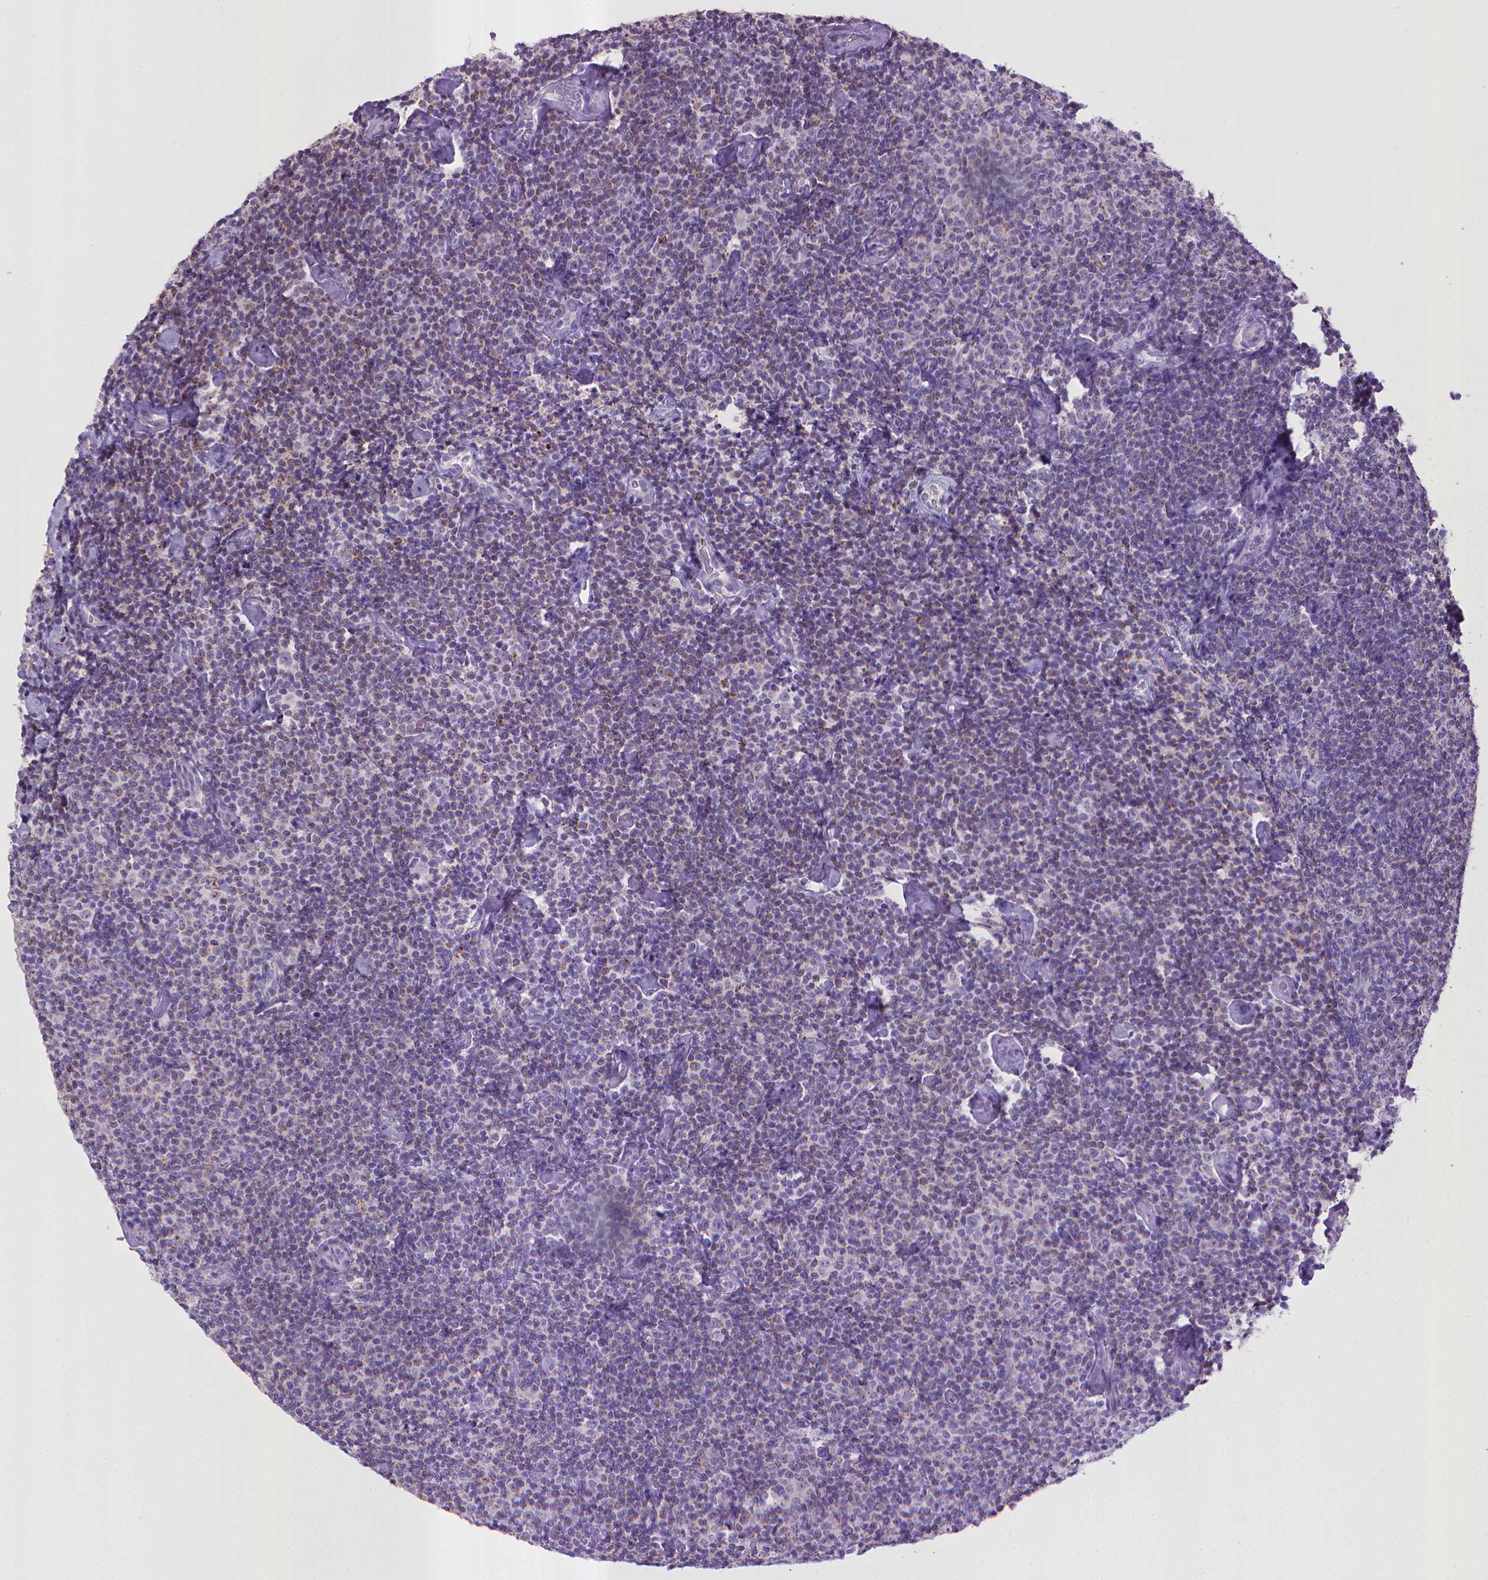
{"staining": {"intensity": "weak", "quantity": "<25%", "location": "cytoplasmic/membranous"}, "tissue": "lymphoma", "cell_type": "Tumor cells", "image_type": "cancer", "snomed": [{"axis": "morphology", "description": "Malignant lymphoma, non-Hodgkin's type, Low grade"}, {"axis": "topography", "description": "Lymph node"}], "caption": "Lymphoma was stained to show a protein in brown. There is no significant expression in tumor cells.", "gene": "KMO", "patient": {"sex": "male", "age": 81}}